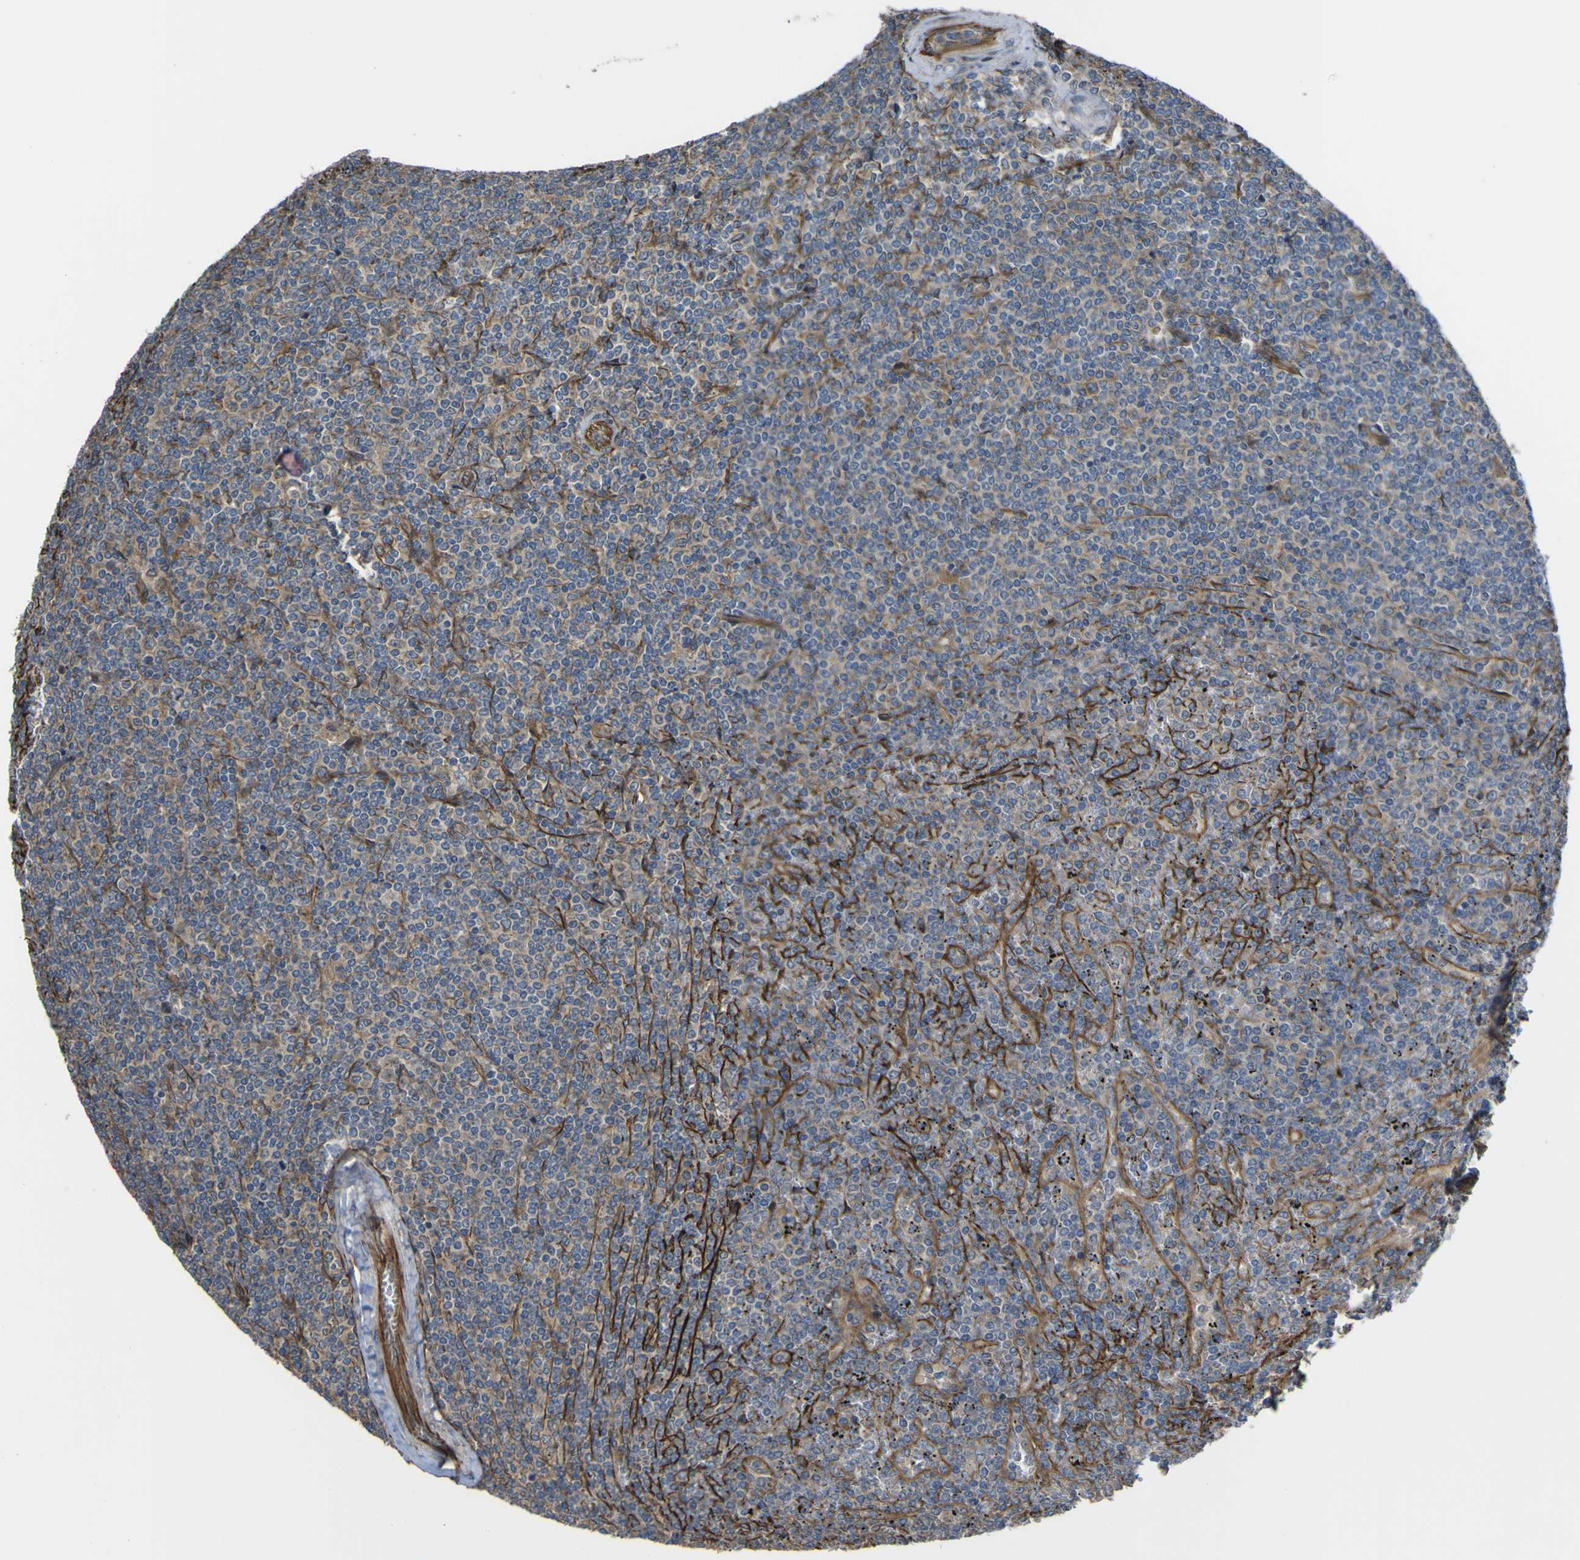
{"staining": {"intensity": "weak", "quantity": "25%-75%", "location": "cytoplasmic/membranous"}, "tissue": "lymphoma", "cell_type": "Tumor cells", "image_type": "cancer", "snomed": [{"axis": "morphology", "description": "Malignant lymphoma, non-Hodgkin's type, Low grade"}, {"axis": "topography", "description": "Spleen"}], "caption": "There is low levels of weak cytoplasmic/membranous expression in tumor cells of lymphoma, as demonstrated by immunohistochemical staining (brown color).", "gene": "FBXO30", "patient": {"sex": "female", "age": 19}}